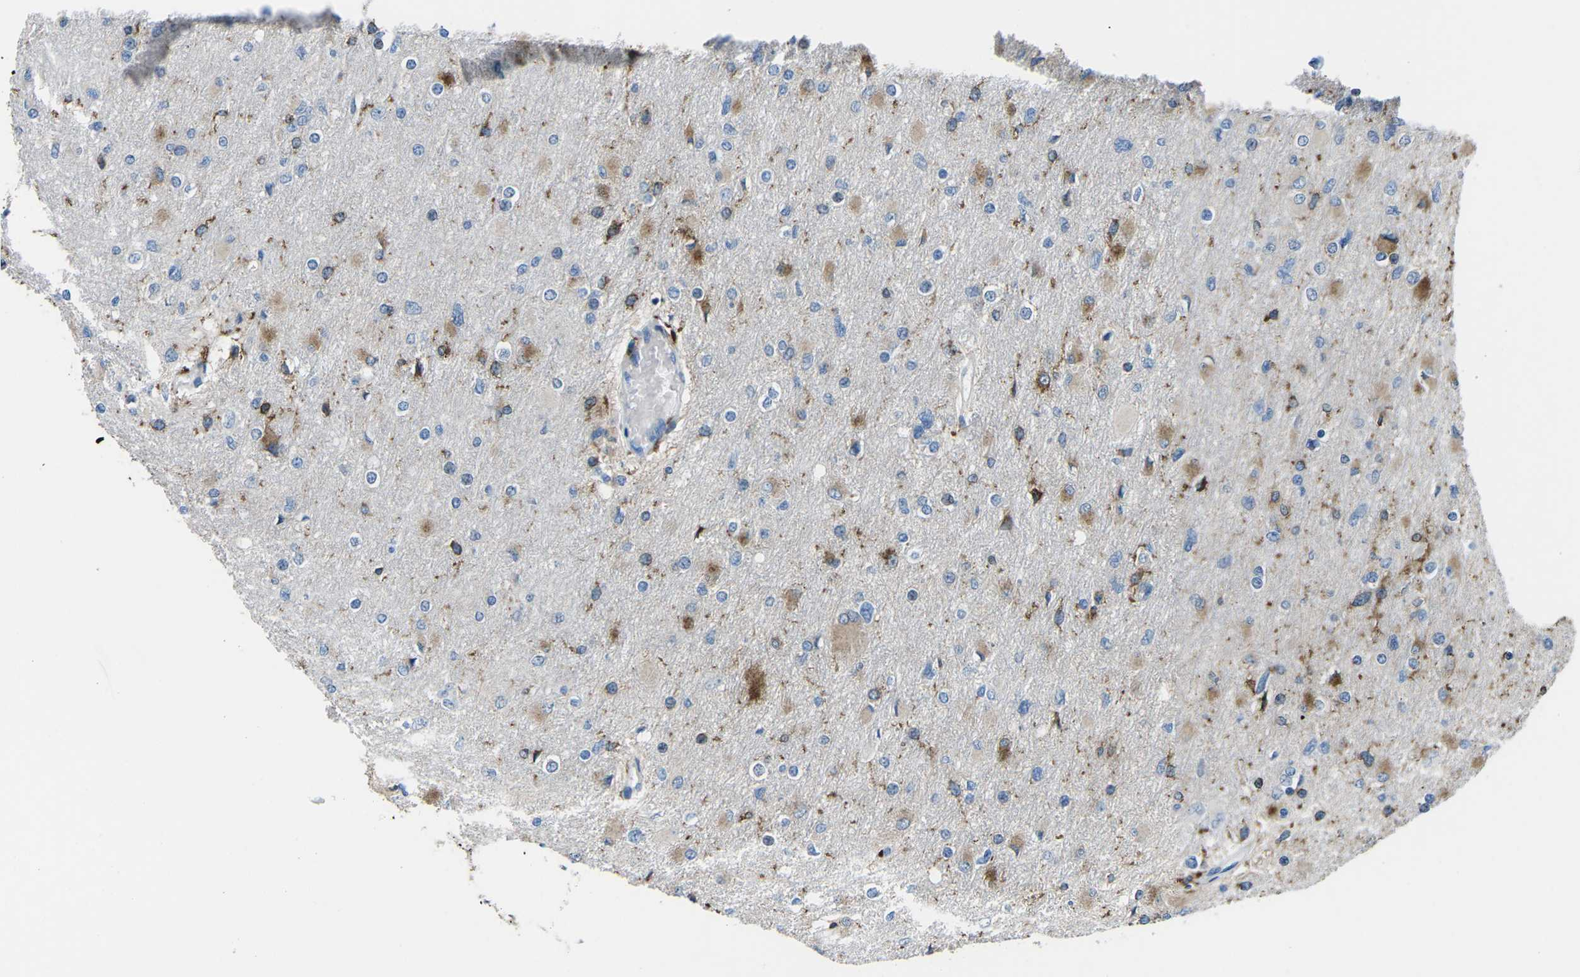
{"staining": {"intensity": "moderate", "quantity": "<25%", "location": "cytoplasmic/membranous"}, "tissue": "glioma", "cell_type": "Tumor cells", "image_type": "cancer", "snomed": [{"axis": "morphology", "description": "Glioma, malignant, High grade"}, {"axis": "topography", "description": "Cerebral cortex"}], "caption": "Immunohistochemistry (DAB) staining of human malignant high-grade glioma reveals moderate cytoplasmic/membranous protein expression in approximately <25% of tumor cells.", "gene": "PTPN1", "patient": {"sex": "female", "age": 36}}